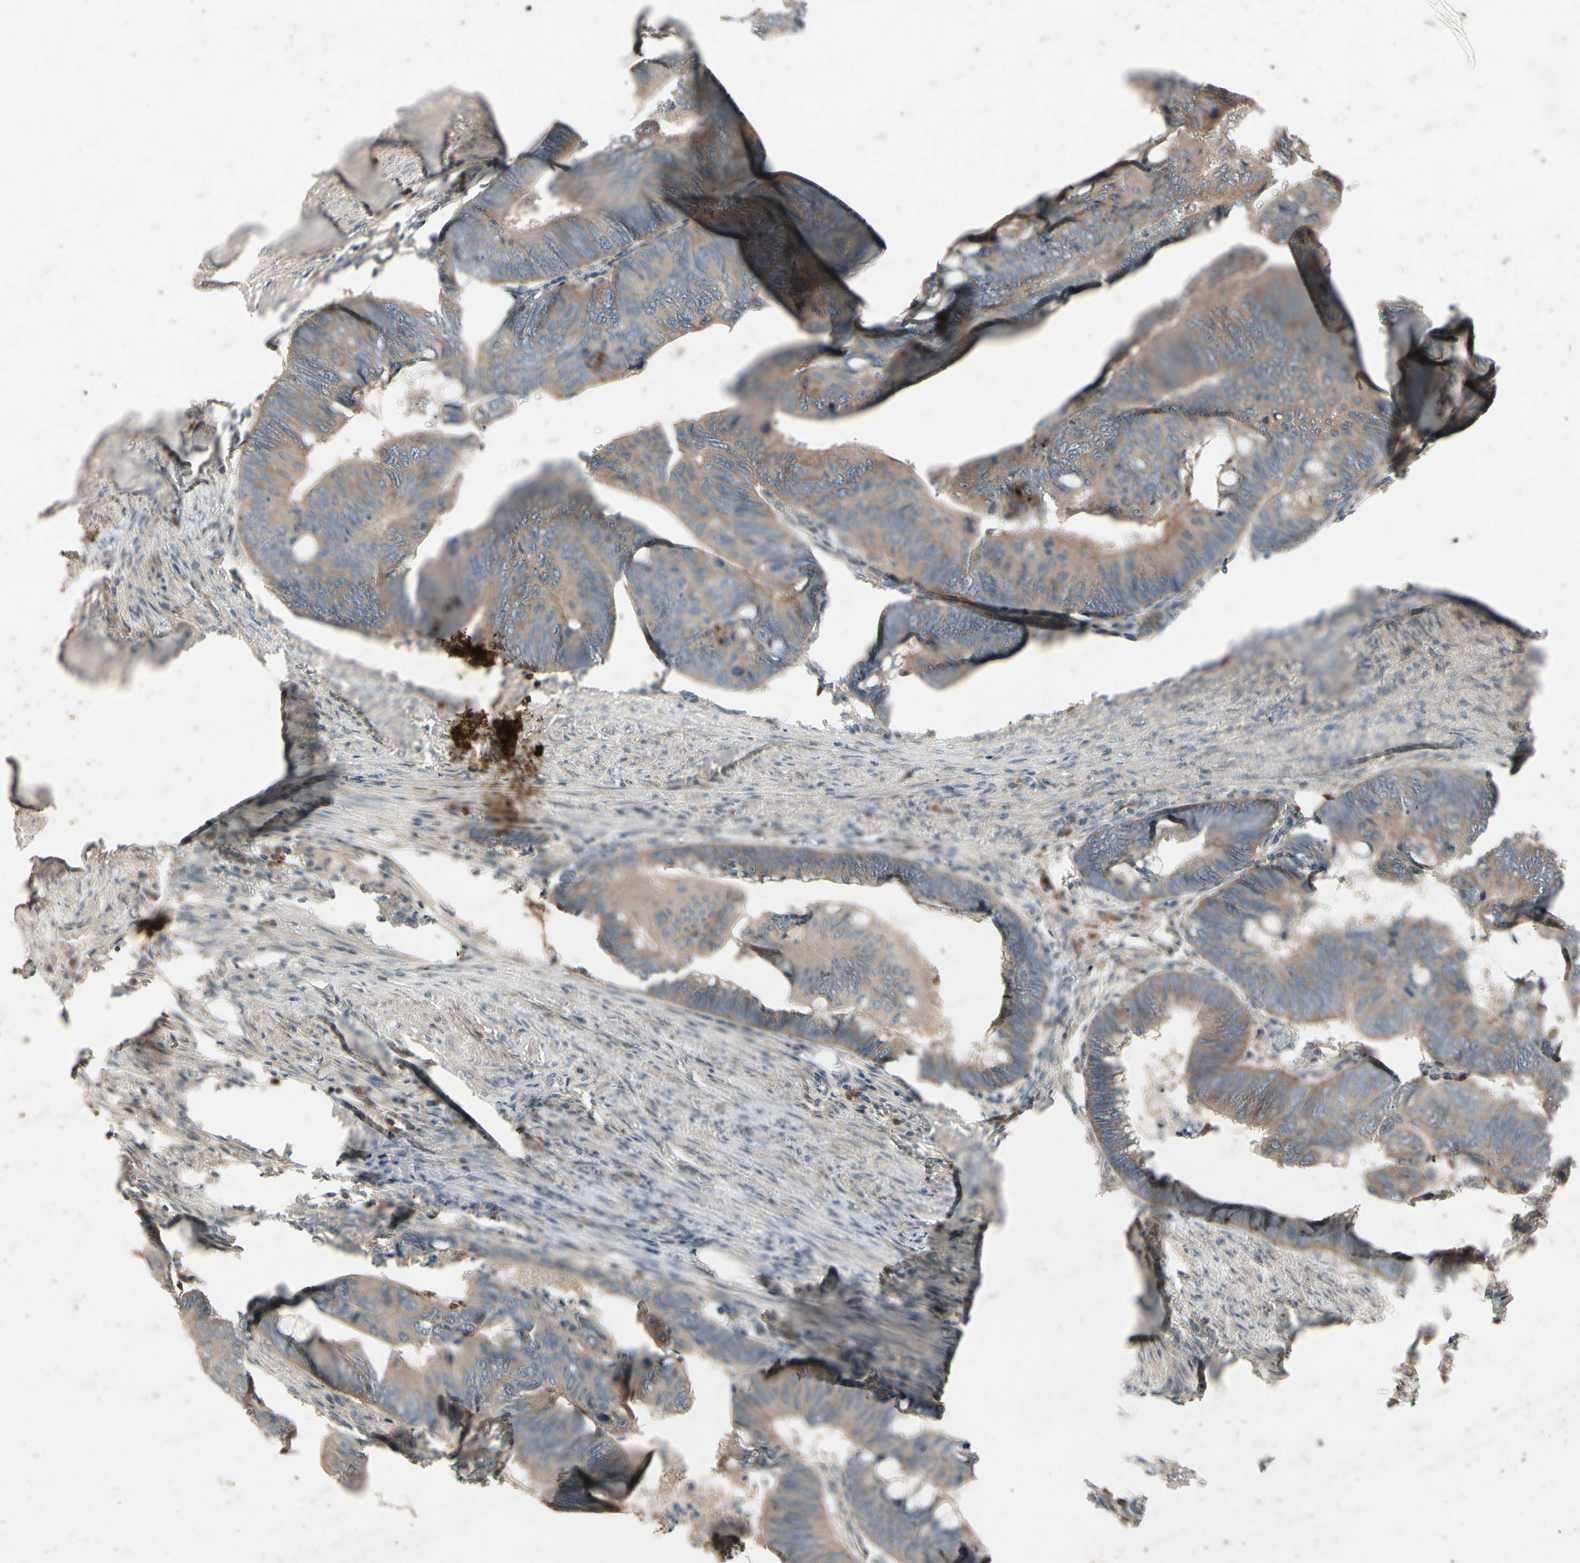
{"staining": {"intensity": "moderate", "quantity": ">75%", "location": "cytoplasmic/membranous"}, "tissue": "colorectal cancer", "cell_type": "Tumor cells", "image_type": "cancer", "snomed": [{"axis": "morphology", "description": "Normal tissue, NOS"}, {"axis": "morphology", "description": "Adenocarcinoma, NOS"}, {"axis": "topography", "description": "Rectum"}, {"axis": "topography", "description": "Peripheral nerve tissue"}], "caption": "This micrograph exhibits immunohistochemistry staining of human colorectal cancer (adenocarcinoma), with medium moderate cytoplasmic/membranous staining in about >75% of tumor cells.", "gene": "NSF", "patient": {"sex": "male", "age": 92}}